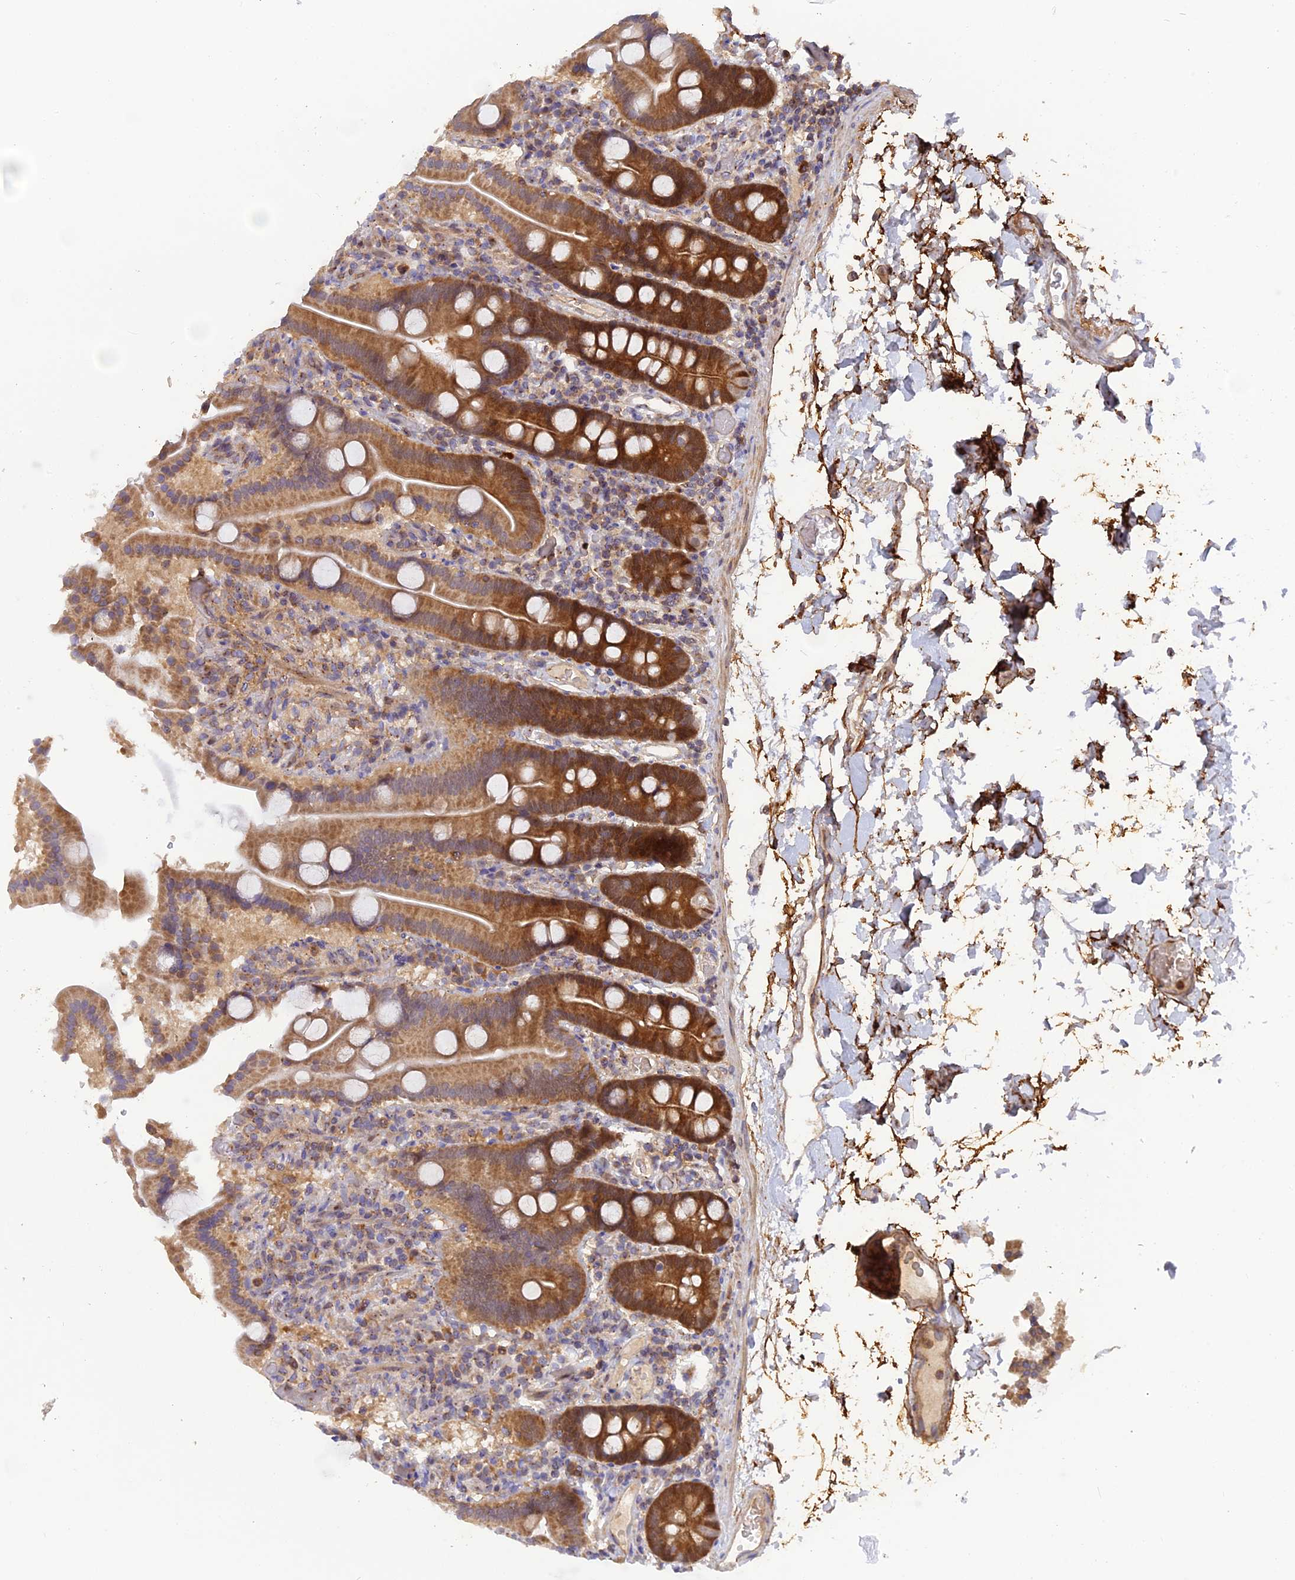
{"staining": {"intensity": "strong", "quantity": ">75%", "location": "cytoplasmic/membranous"}, "tissue": "duodenum", "cell_type": "Glandular cells", "image_type": "normal", "snomed": [{"axis": "morphology", "description": "Normal tissue, NOS"}, {"axis": "topography", "description": "Duodenum"}], "caption": "Protein staining of unremarkable duodenum demonstrates strong cytoplasmic/membranous staining in about >75% of glandular cells.", "gene": "RPIA", "patient": {"sex": "male", "age": 55}}